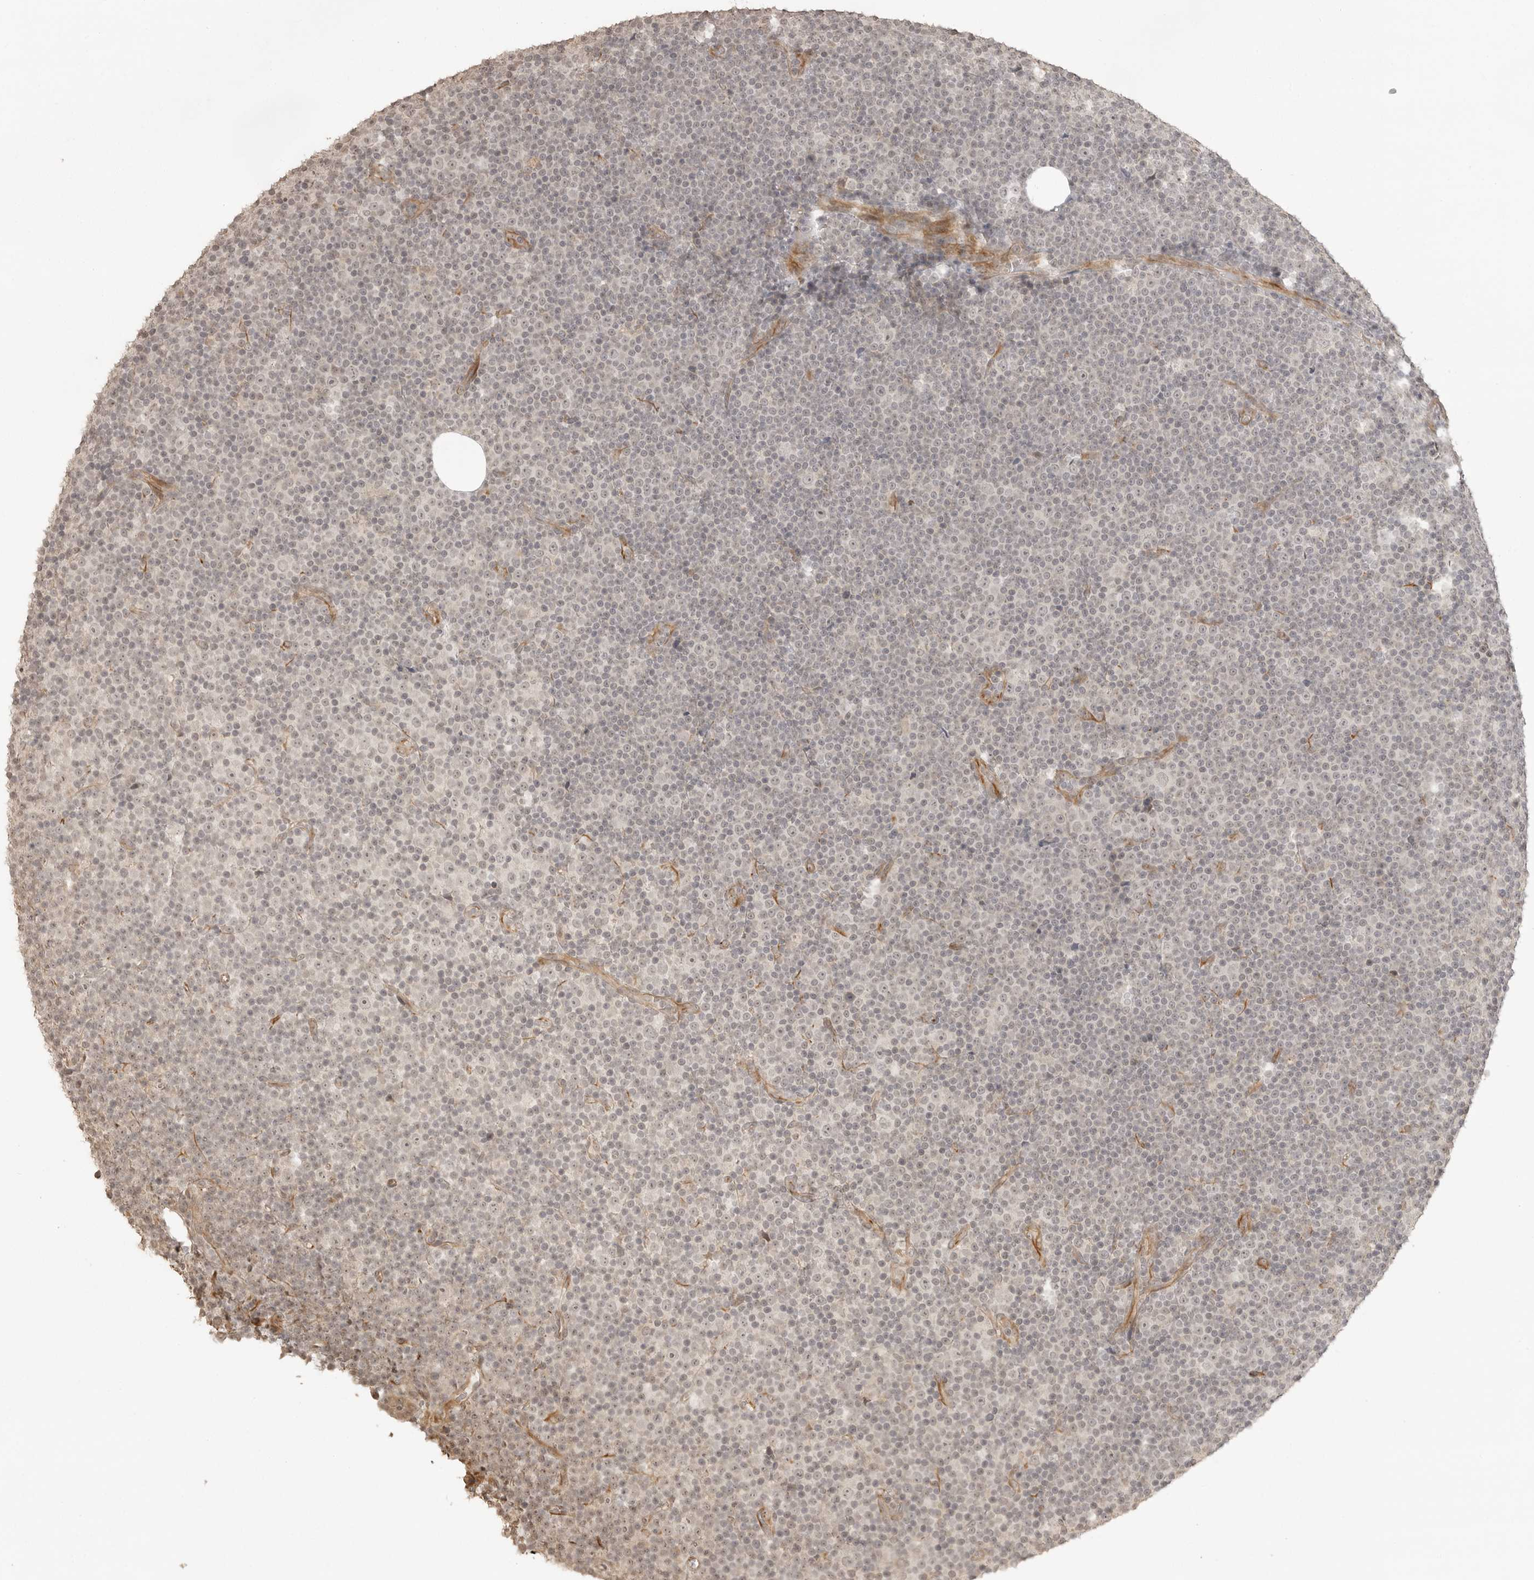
{"staining": {"intensity": "negative", "quantity": "none", "location": "none"}, "tissue": "lymphoma", "cell_type": "Tumor cells", "image_type": "cancer", "snomed": [{"axis": "morphology", "description": "Malignant lymphoma, non-Hodgkin's type, Low grade"}, {"axis": "topography", "description": "Lymph node"}], "caption": "IHC photomicrograph of low-grade malignant lymphoma, non-Hodgkin's type stained for a protein (brown), which reveals no positivity in tumor cells.", "gene": "SMG8", "patient": {"sex": "female", "age": 67}}